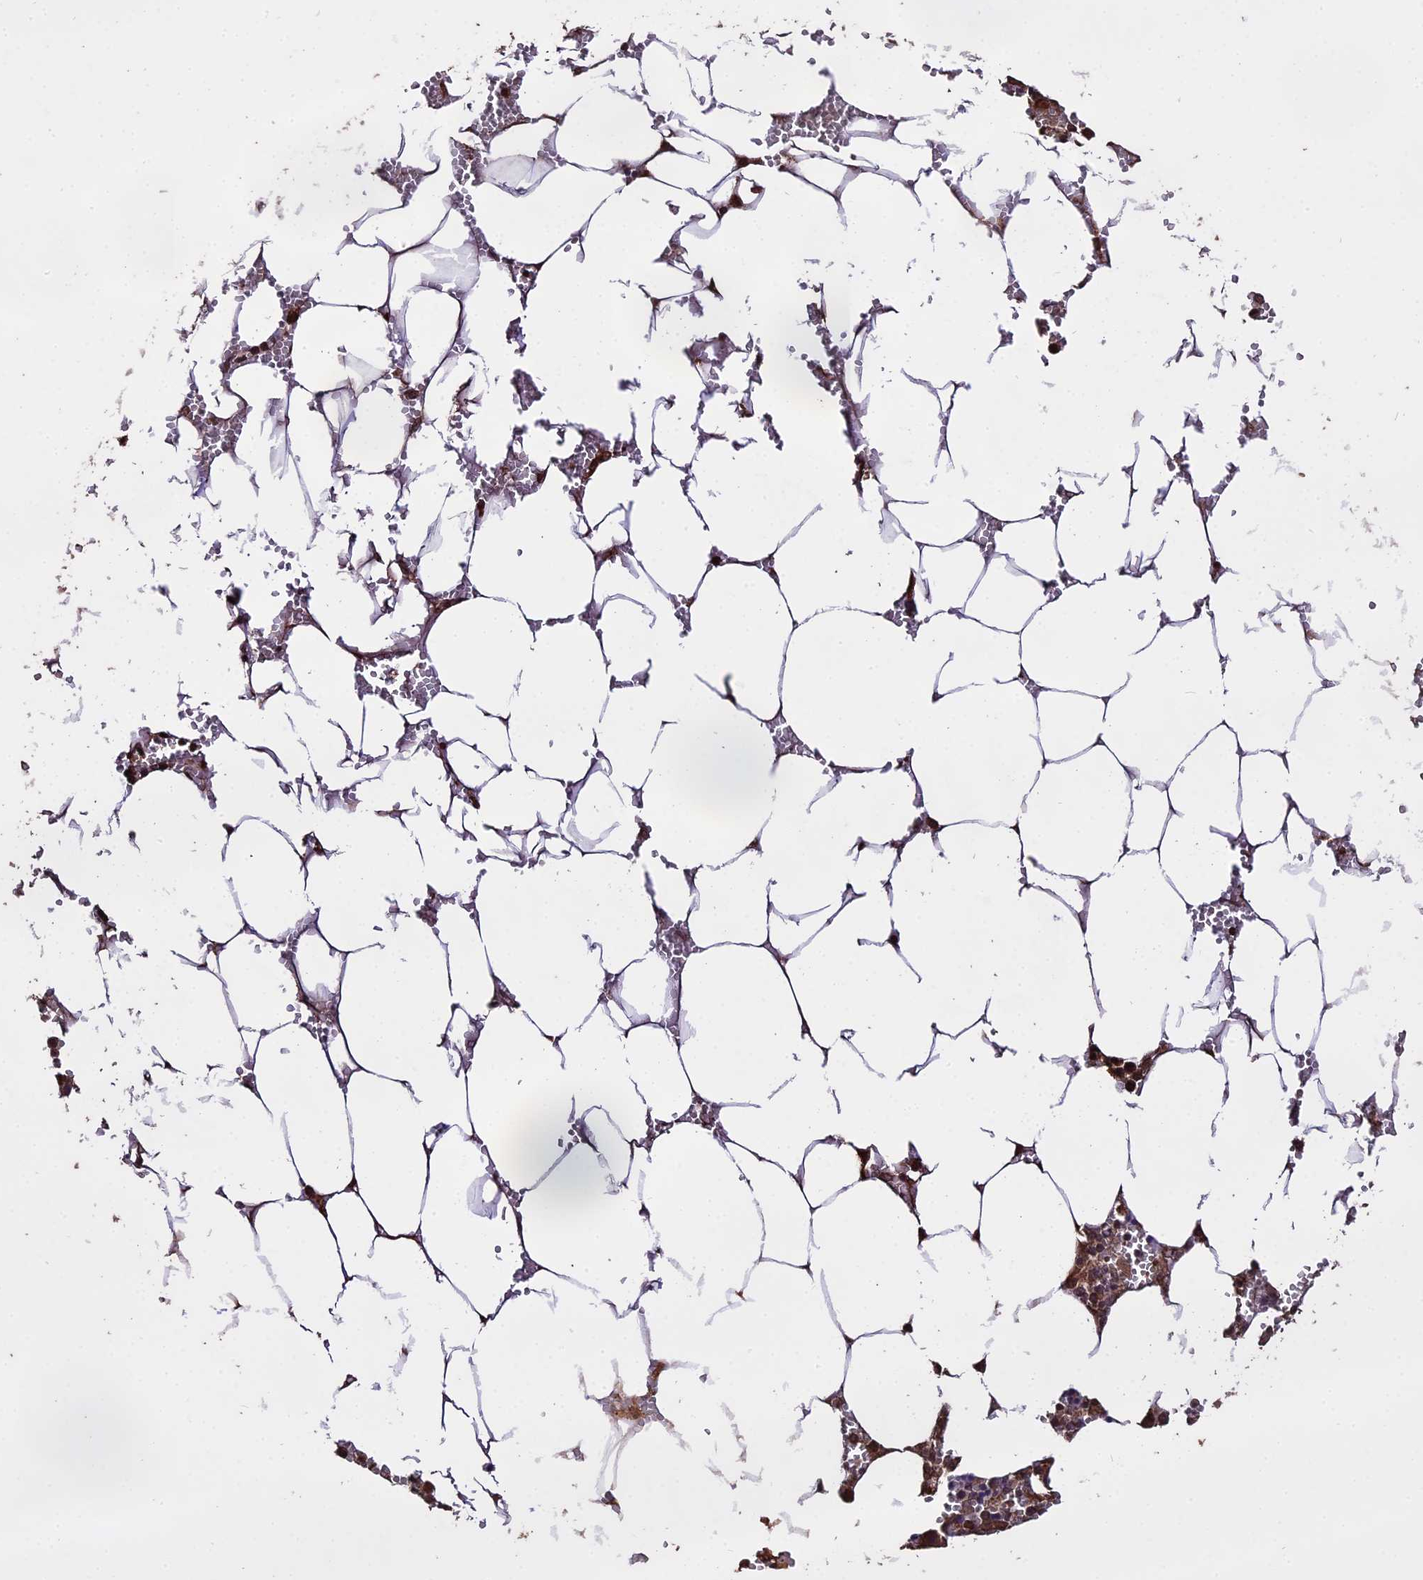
{"staining": {"intensity": "weak", "quantity": "25%-75%", "location": "cytoplasmic/membranous"}, "tissue": "bone marrow", "cell_type": "Hematopoietic cells", "image_type": "normal", "snomed": [{"axis": "morphology", "description": "Normal tissue, NOS"}, {"axis": "topography", "description": "Bone marrow"}], "caption": "Weak cytoplasmic/membranous protein staining is appreciated in about 25%-75% of hematopoietic cells in bone marrow. The protein of interest is shown in brown color, while the nuclei are stained blue.", "gene": "PGPEP1L", "patient": {"sex": "male", "age": 70}}